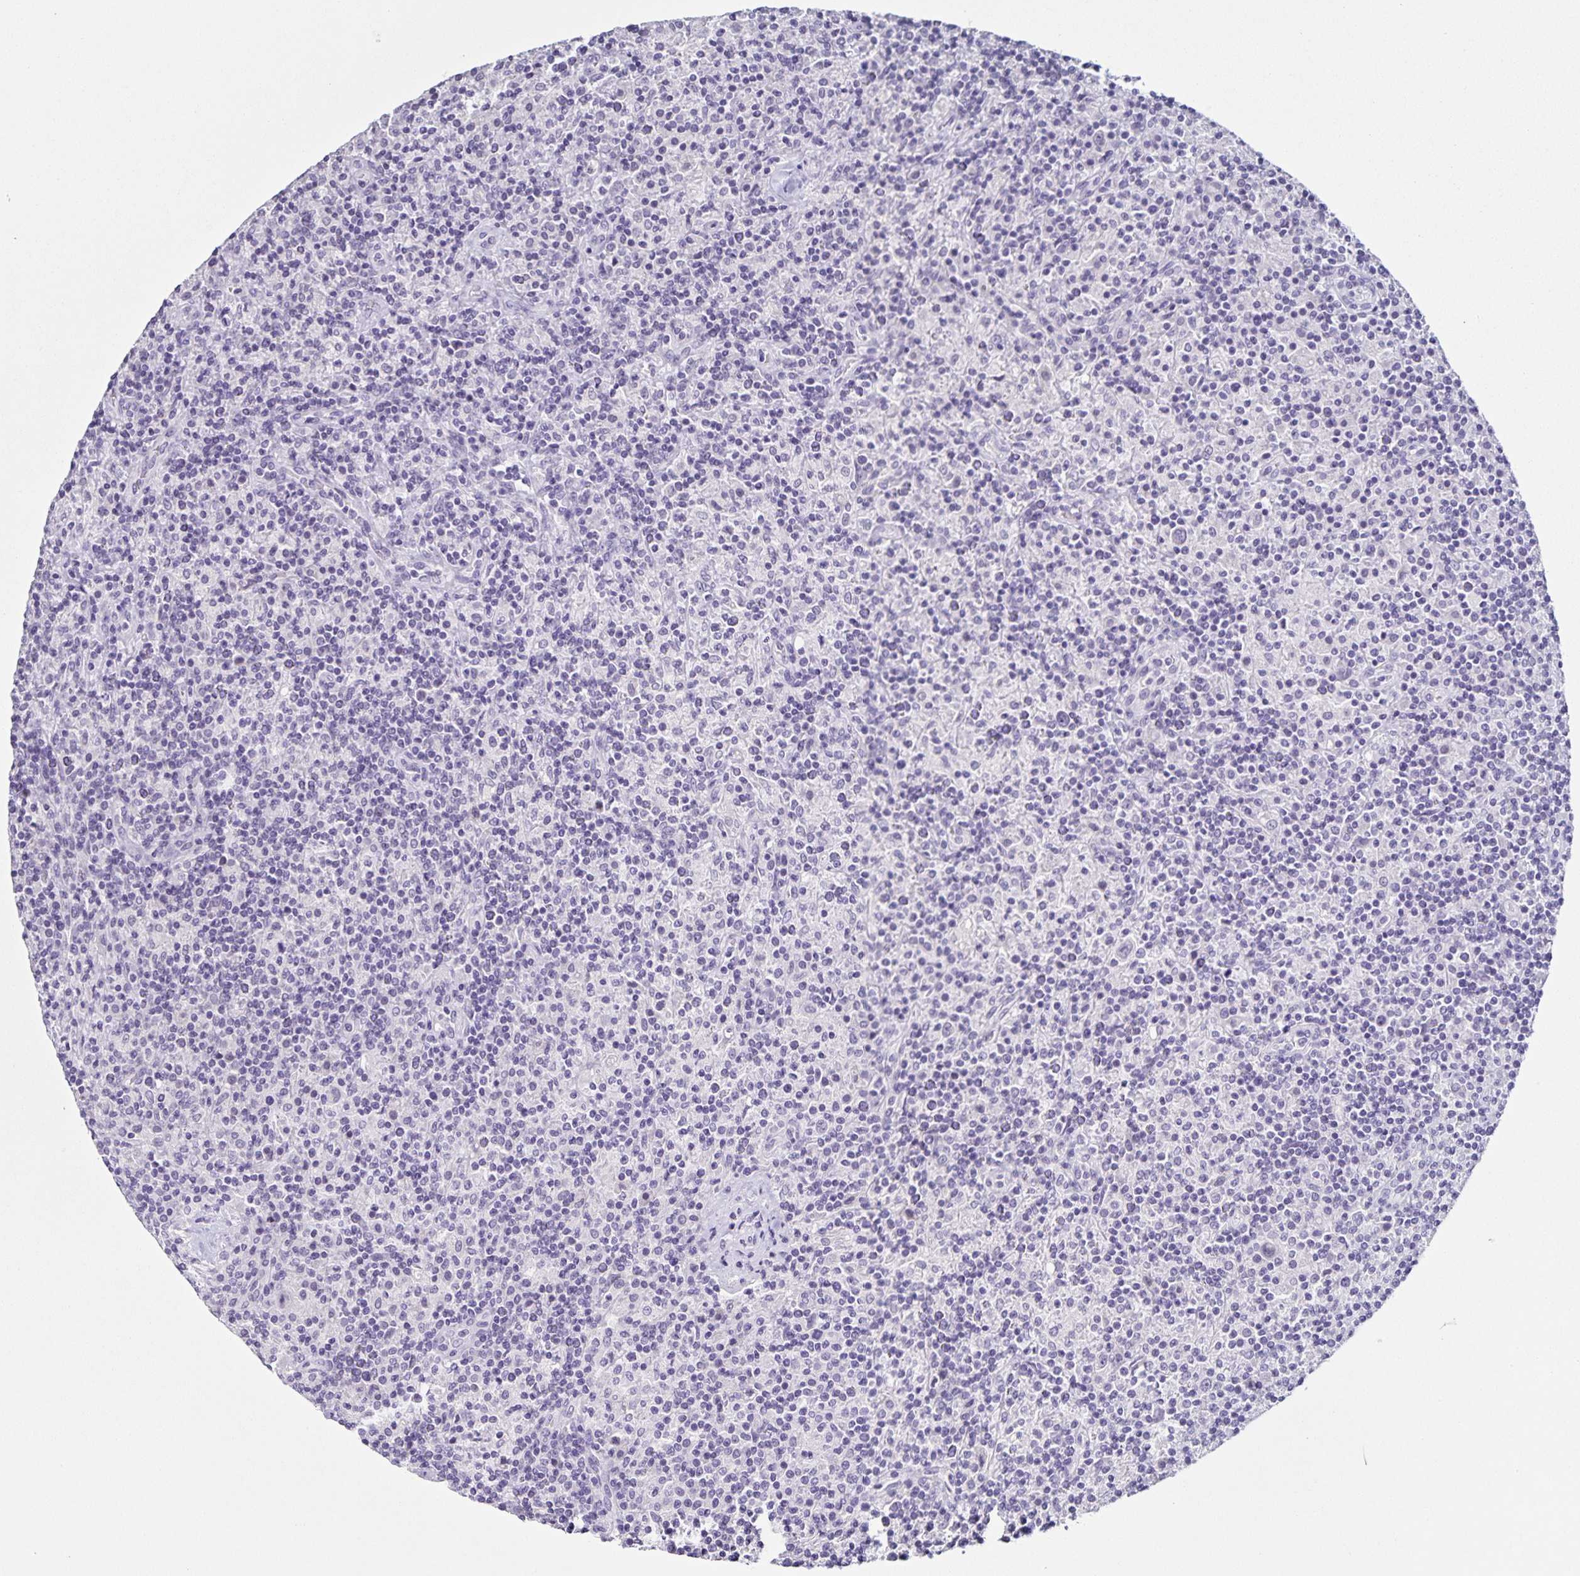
{"staining": {"intensity": "negative", "quantity": "none", "location": "none"}, "tissue": "lymphoma", "cell_type": "Tumor cells", "image_type": "cancer", "snomed": [{"axis": "morphology", "description": "Hodgkin's disease, NOS"}, {"axis": "topography", "description": "Lymph node"}], "caption": "High magnification brightfield microscopy of lymphoma stained with DAB (brown) and counterstained with hematoxylin (blue): tumor cells show no significant expression. The staining is performed using DAB (3,3'-diaminobenzidine) brown chromogen with nuclei counter-stained in using hematoxylin.", "gene": "SLC12A3", "patient": {"sex": "male", "age": 70}}